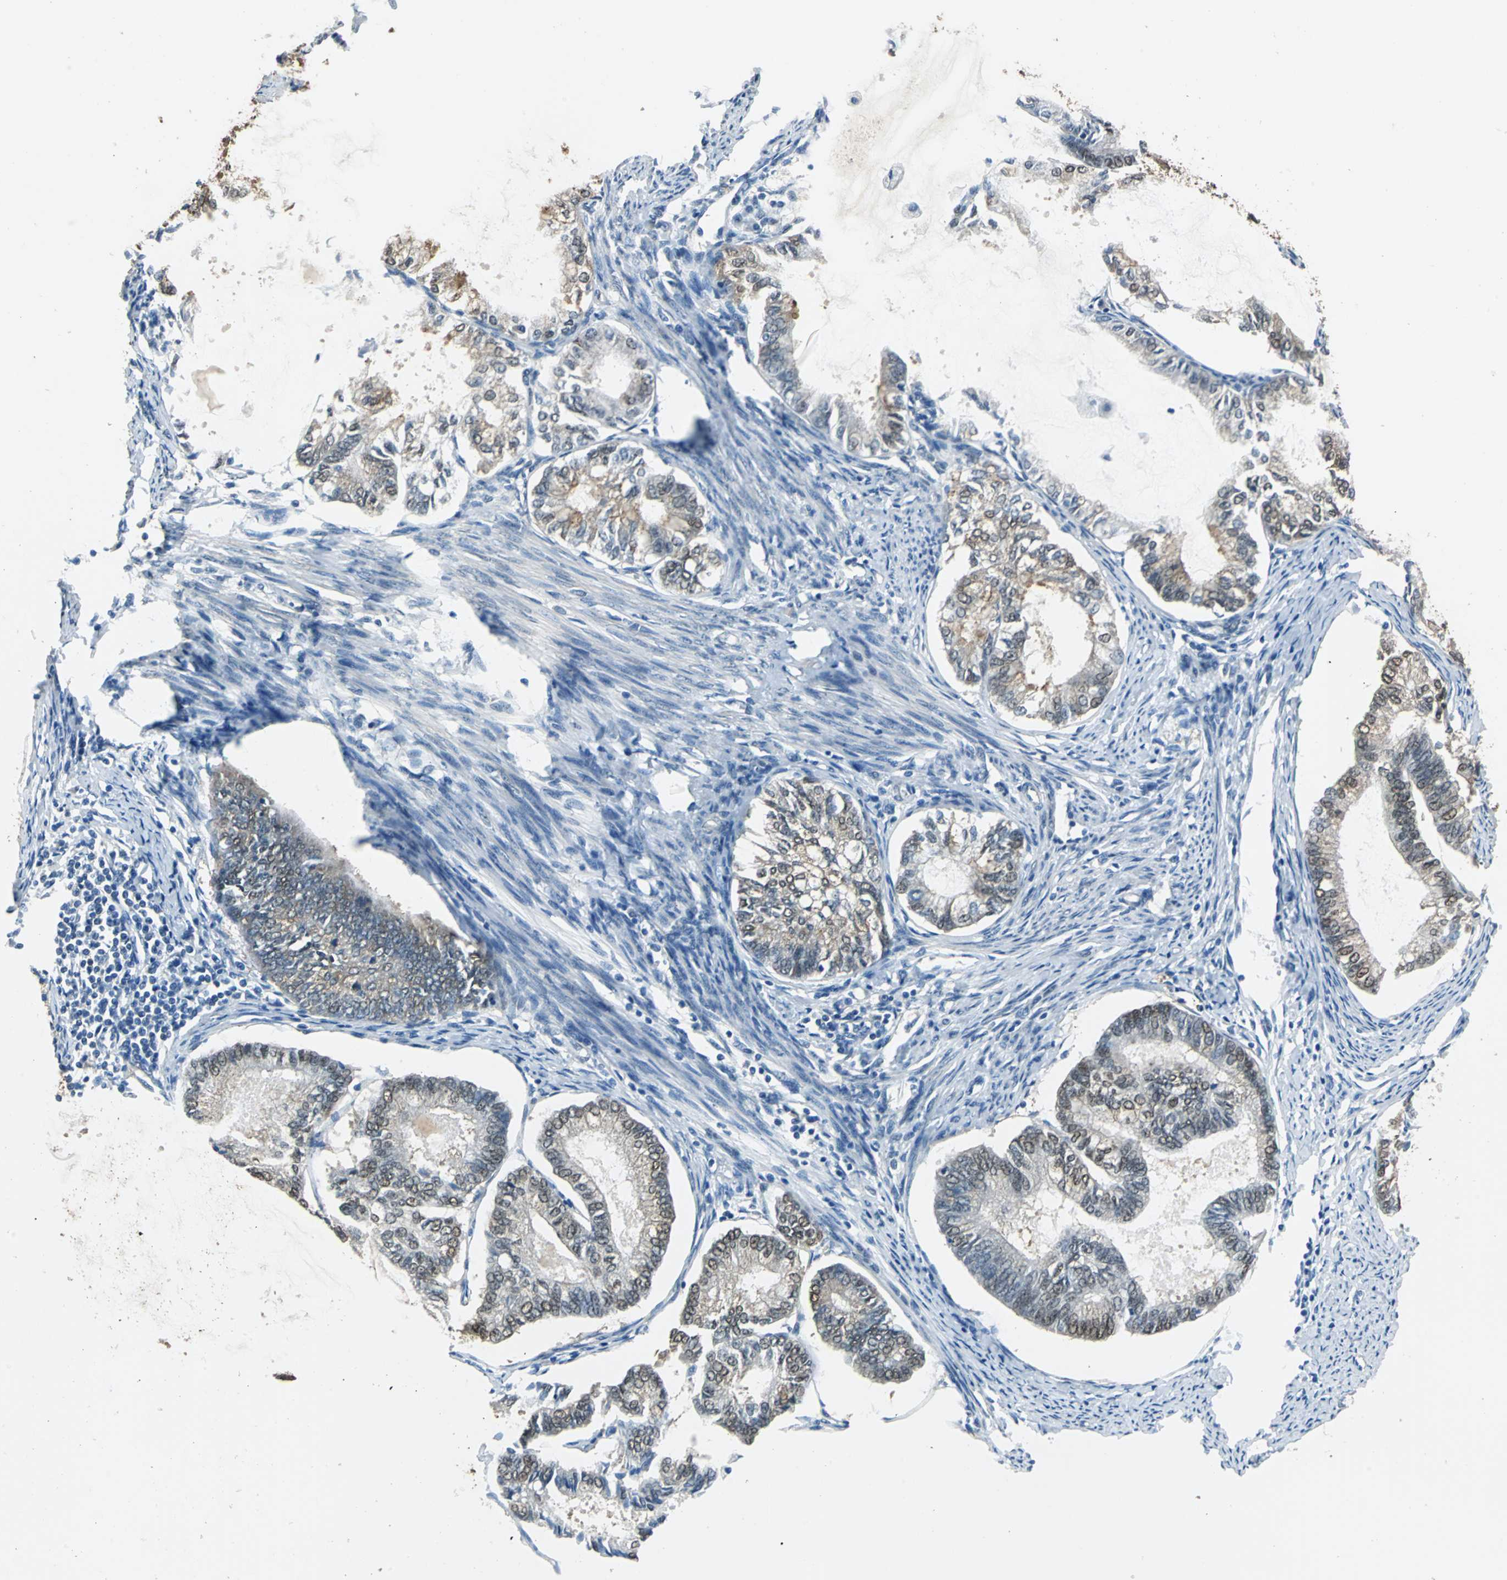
{"staining": {"intensity": "moderate", "quantity": ">75%", "location": "cytoplasmic/membranous,nuclear"}, "tissue": "endometrial cancer", "cell_type": "Tumor cells", "image_type": "cancer", "snomed": [{"axis": "morphology", "description": "Adenocarcinoma, NOS"}, {"axis": "topography", "description": "Endometrium"}], "caption": "Brown immunohistochemical staining in endometrial cancer (adenocarcinoma) demonstrates moderate cytoplasmic/membranous and nuclear staining in about >75% of tumor cells.", "gene": "FKBP4", "patient": {"sex": "female", "age": 86}}